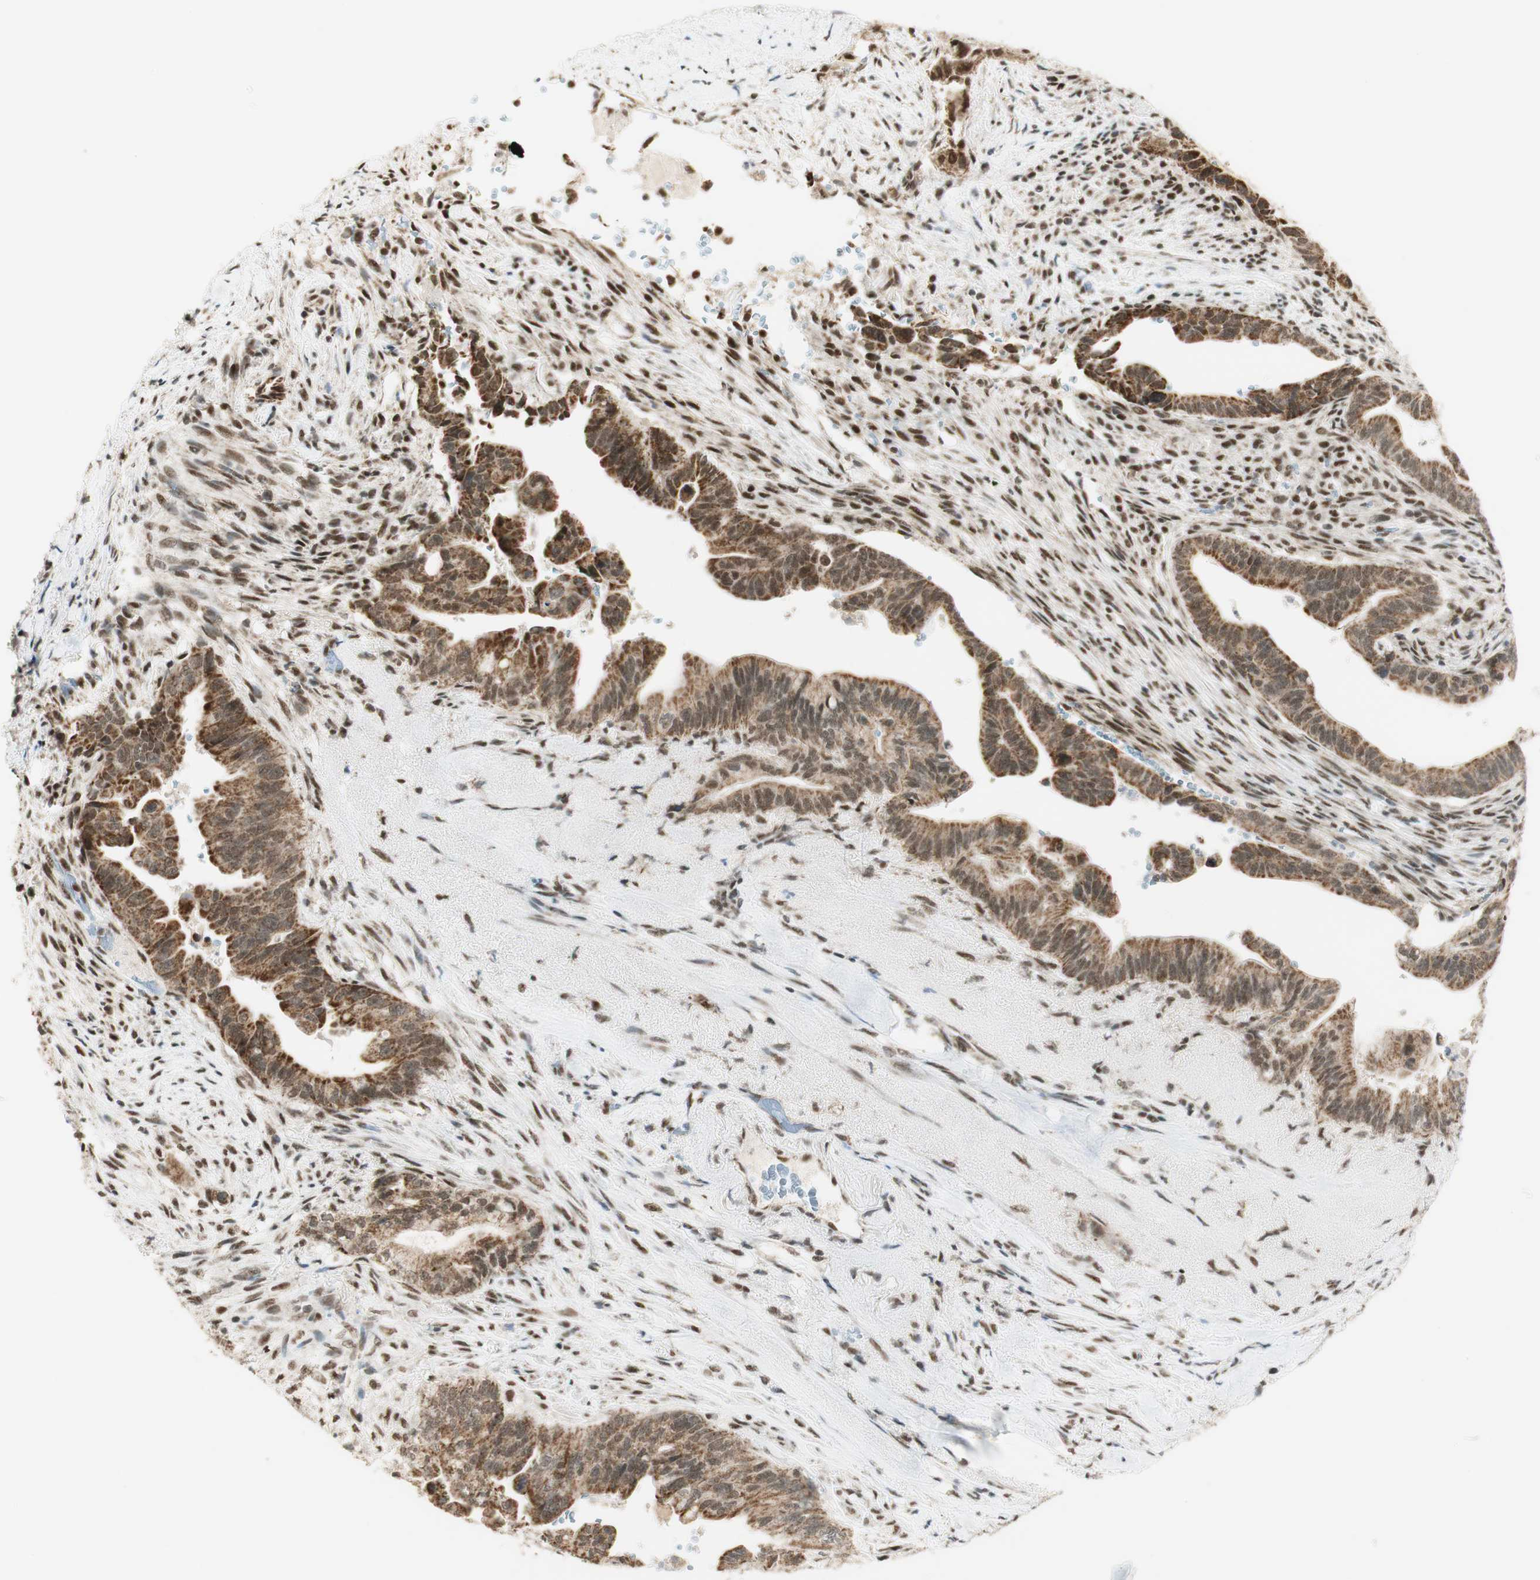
{"staining": {"intensity": "moderate", "quantity": ">75%", "location": "cytoplasmic/membranous,nuclear"}, "tissue": "pancreatic cancer", "cell_type": "Tumor cells", "image_type": "cancer", "snomed": [{"axis": "morphology", "description": "Adenocarcinoma, NOS"}, {"axis": "topography", "description": "Pancreas"}], "caption": "Pancreatic cancer (adenocarcinoma) stained with DAB IHC shows medium levels of moderate cytoplasmic/membranous and nuclear positivity in about >75% of tumor cells. (brown staining indicates protein expression, while blue staining denotes nuclei).", "gene": "ZNF782", "patient": {"sex": "male", "age": 70}}